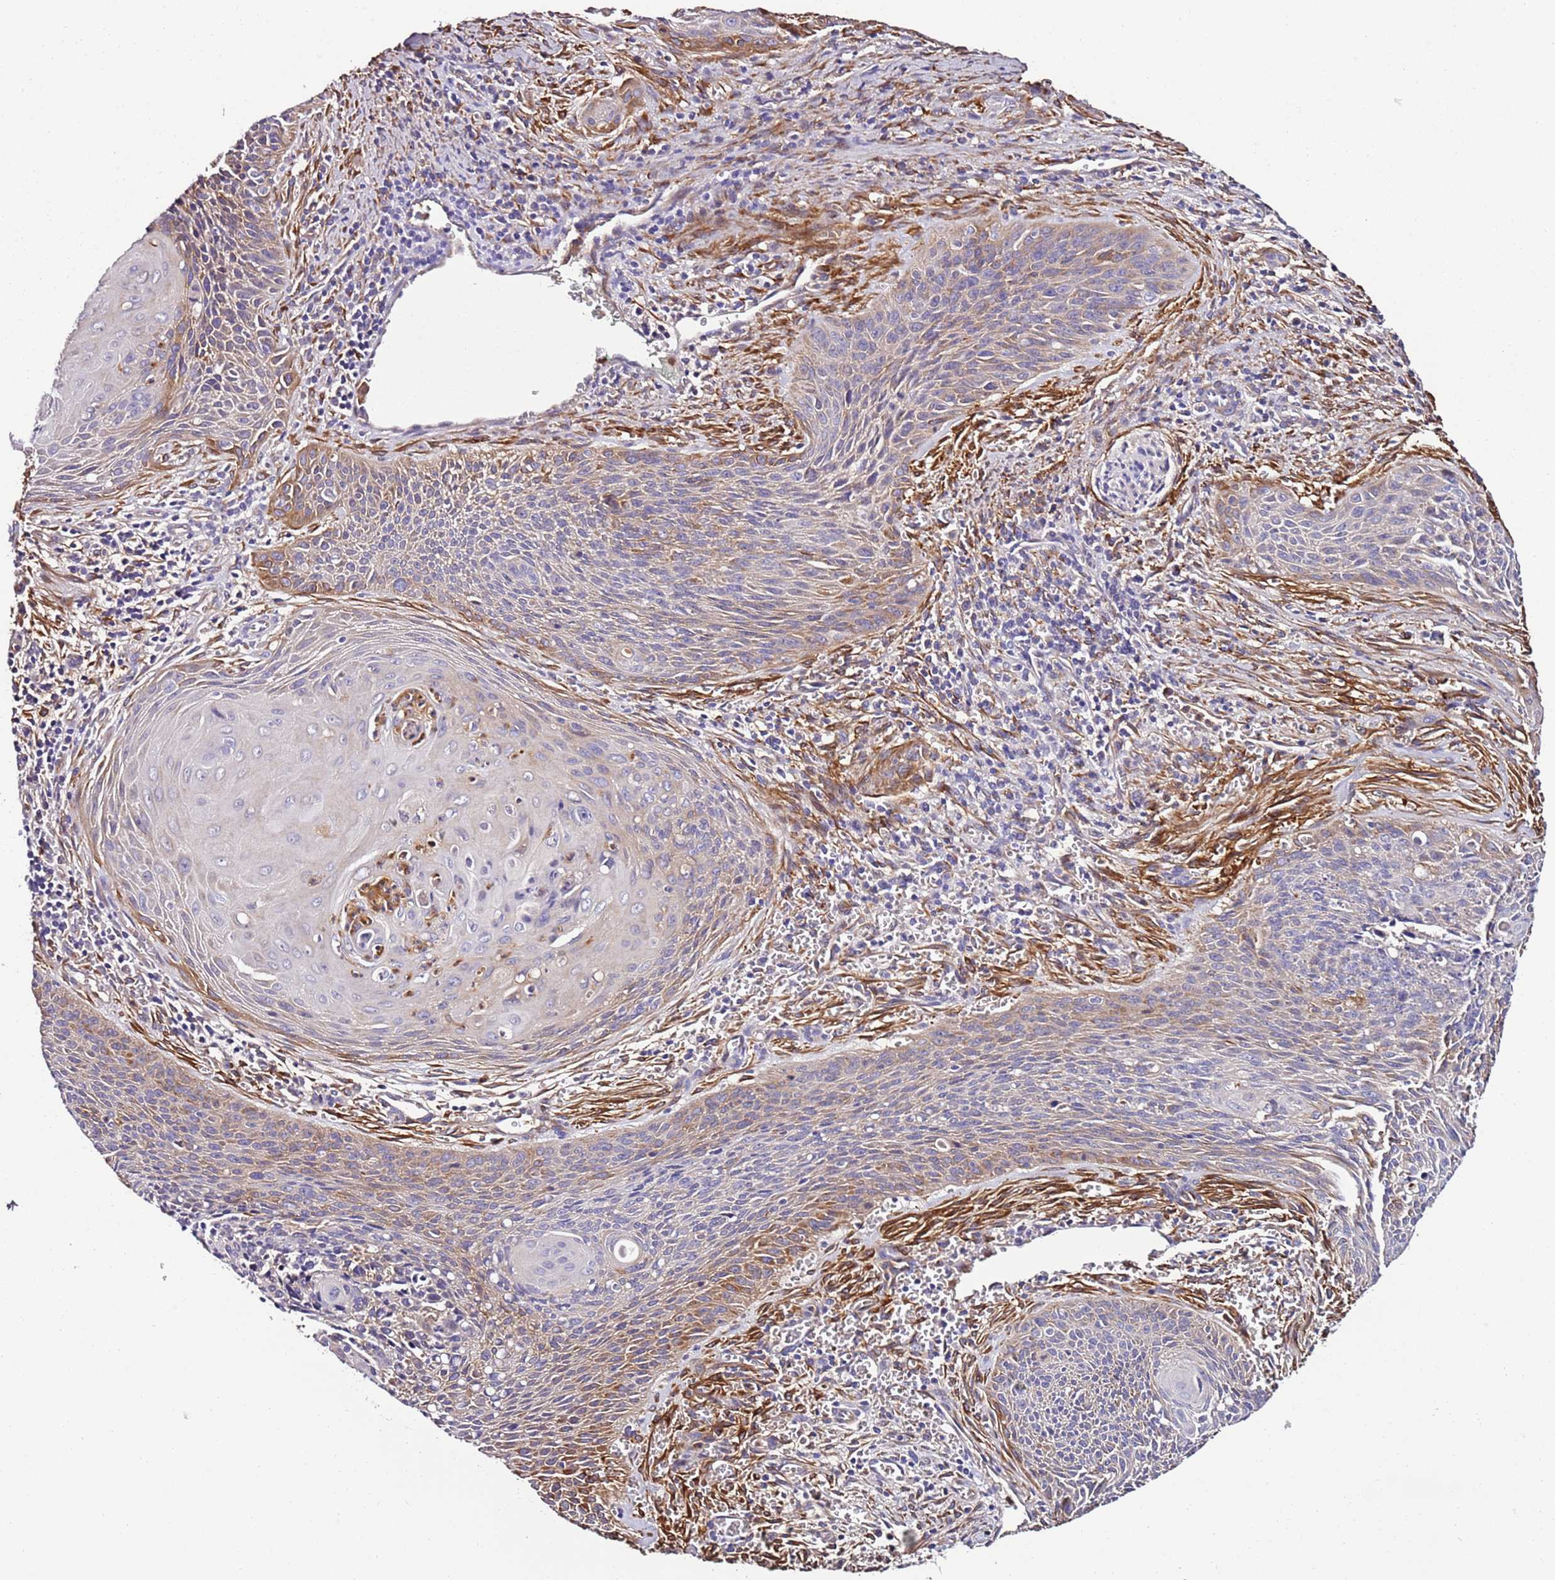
{"staining": {"intensity": "moderate", "quantity": "<25%", "location": "cytoplasmic/membranous"}, "tissue": "cervical cancer", "cell_type": "Tumor cells", "image_type": "cancer", "snomed": [{"axis": "morphology", "description": "Squamous cell carcinoma, NOS"}, {"axis": "topography", "description": "Cervix"}], "caption": "Immunohistochemistry photomicrograph of neoplastic tissue: human cervical cancer stained using immunohistochemistry (IHC) exhibits low levels of moderate protein expression localized specifically in the cytoplasmic/membranous of tumor cells, appearing as a cytoplasmic/membranous brown color.", "gene": "FAM174C", "patient": {"sex": "female", "age": 55}}